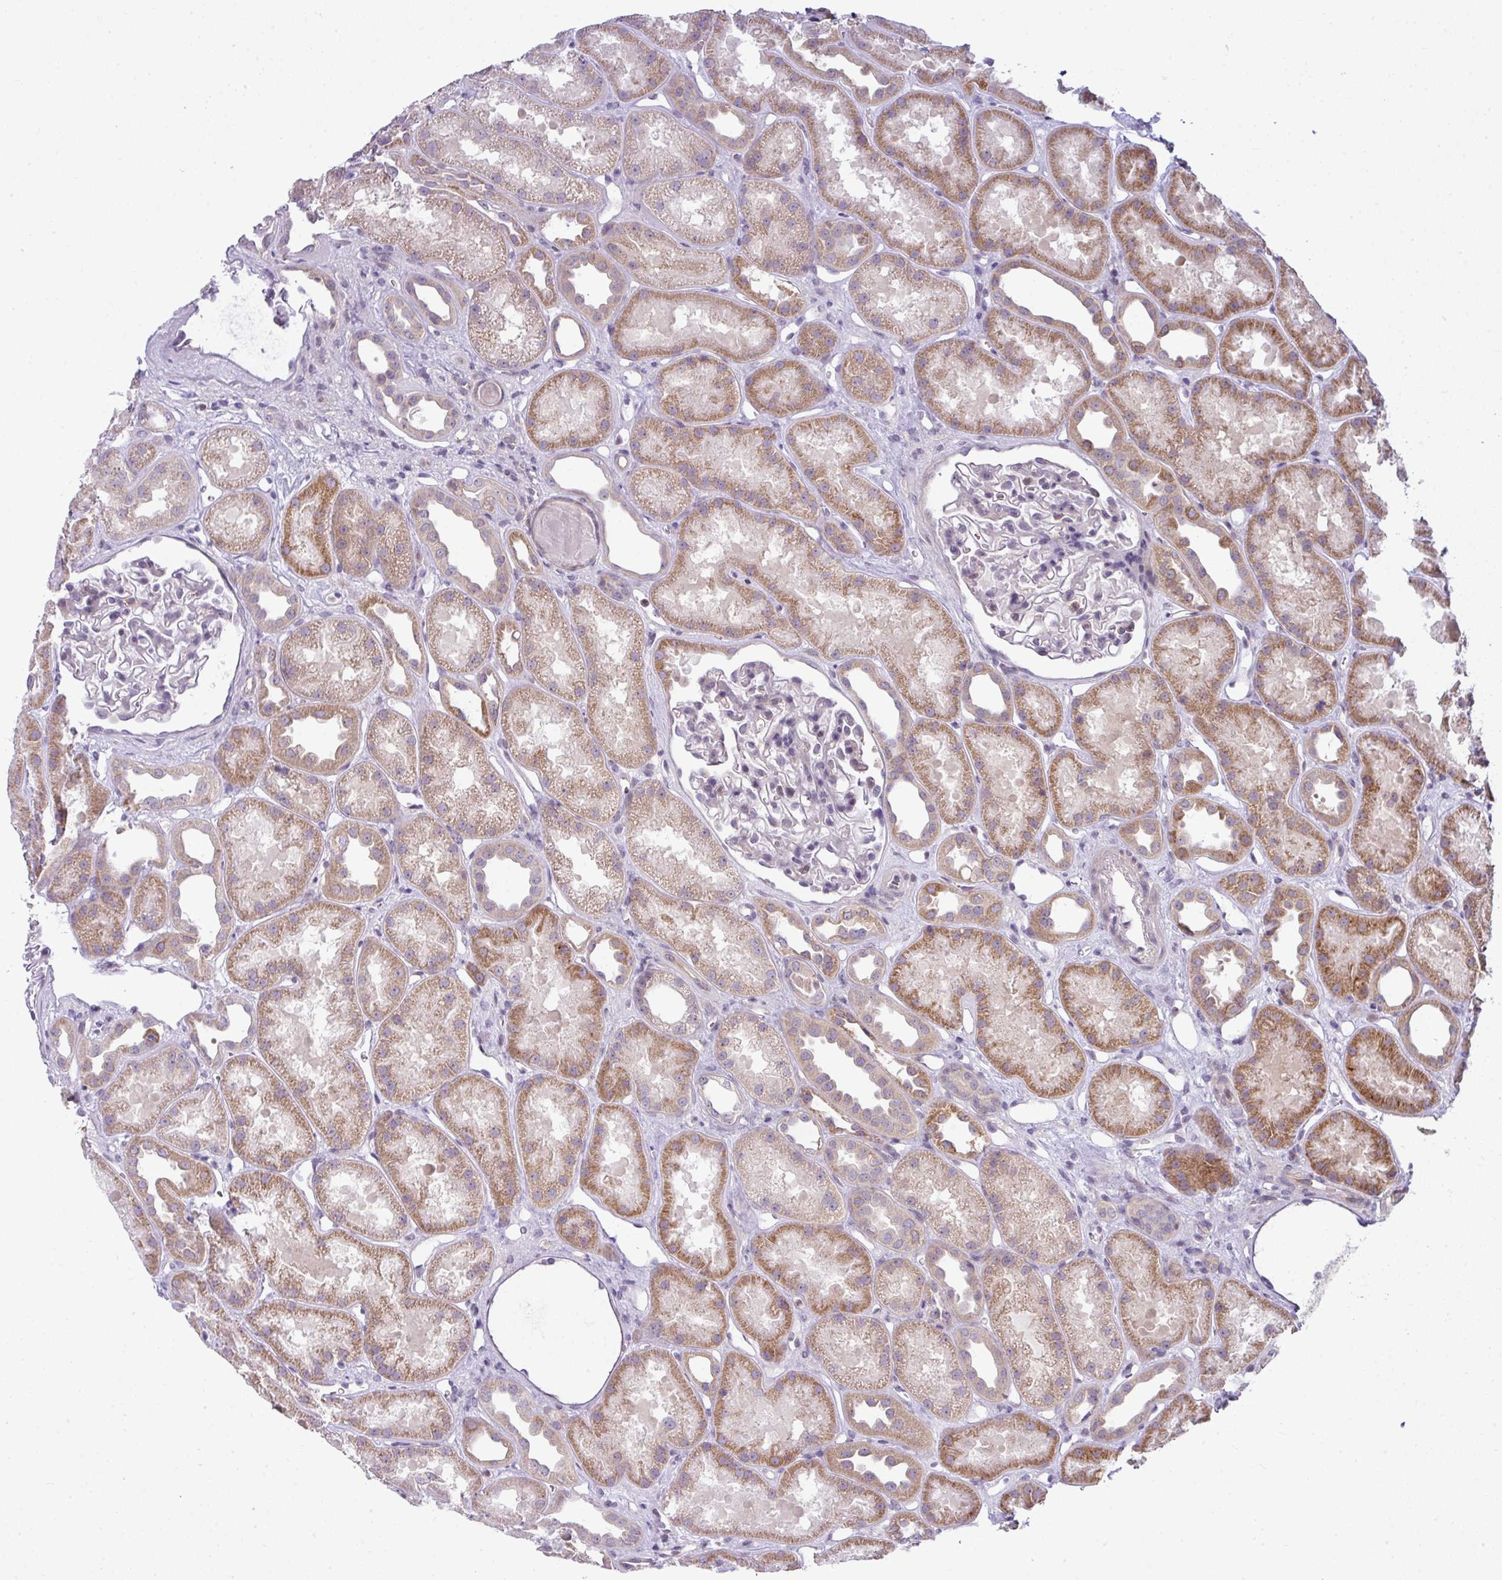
{"staining": {"intensity": "negative", "quantity": "none", "location": "none"}, "tissue": "kidney", "cell_type": "Cells in glomeruli", "image_type": "normal", "snomed": [{"axis": "morphology", "description": "Normal tissue, NOS"}, {"axis": "topography", "description": "Kidney"}], "caption": "This histopathology image is of normal kidney stained with IHC to label a protein in brown with the nuclei are counter-stained blue. There is no positivity in cells in glomeruli.", "gene": "STAT5A", "patient": {"sex": "male", "age": 61}}